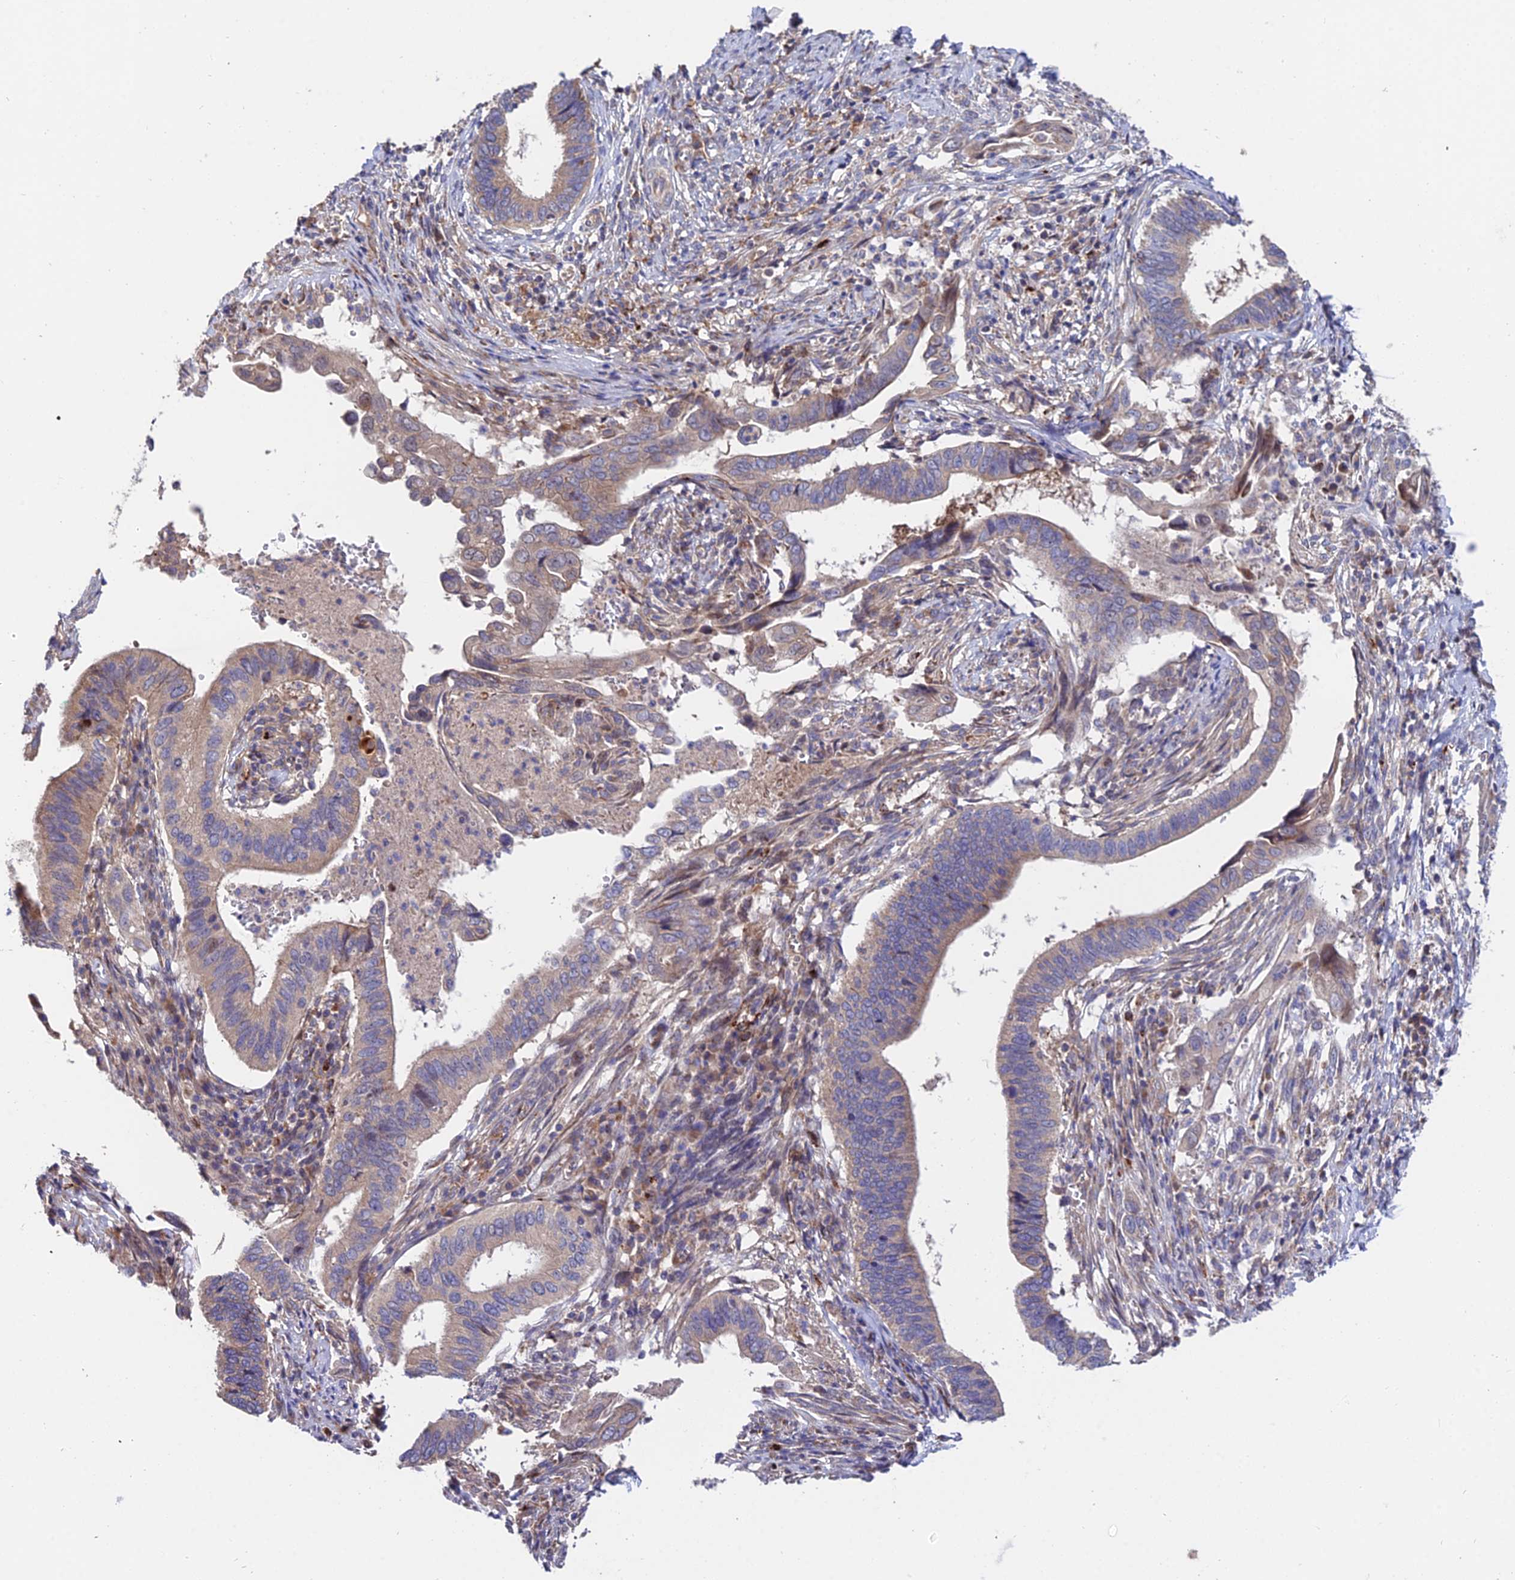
{"staining": {"intensity": "weak", "quantity": "25%-75%", "location": "cytoplasmic/membranous"}, "tissue": "cervical cancer", "cell_type": "Tumor cells", "image_type": "cancer", "snomed": [{"axis": "morphology", "description": "Adenocarcinoma, NOS"}, {"axis": "topography", "description": "Cervix"}], "caption": "Protein analysis of cervical adenocarcinoma tissue shows weak cytoplasmic/membranous positivity in about 25%-75% of tumor cells.", "gene": "CDC37L1", "patient": {"sex": "female", "age": 42}}